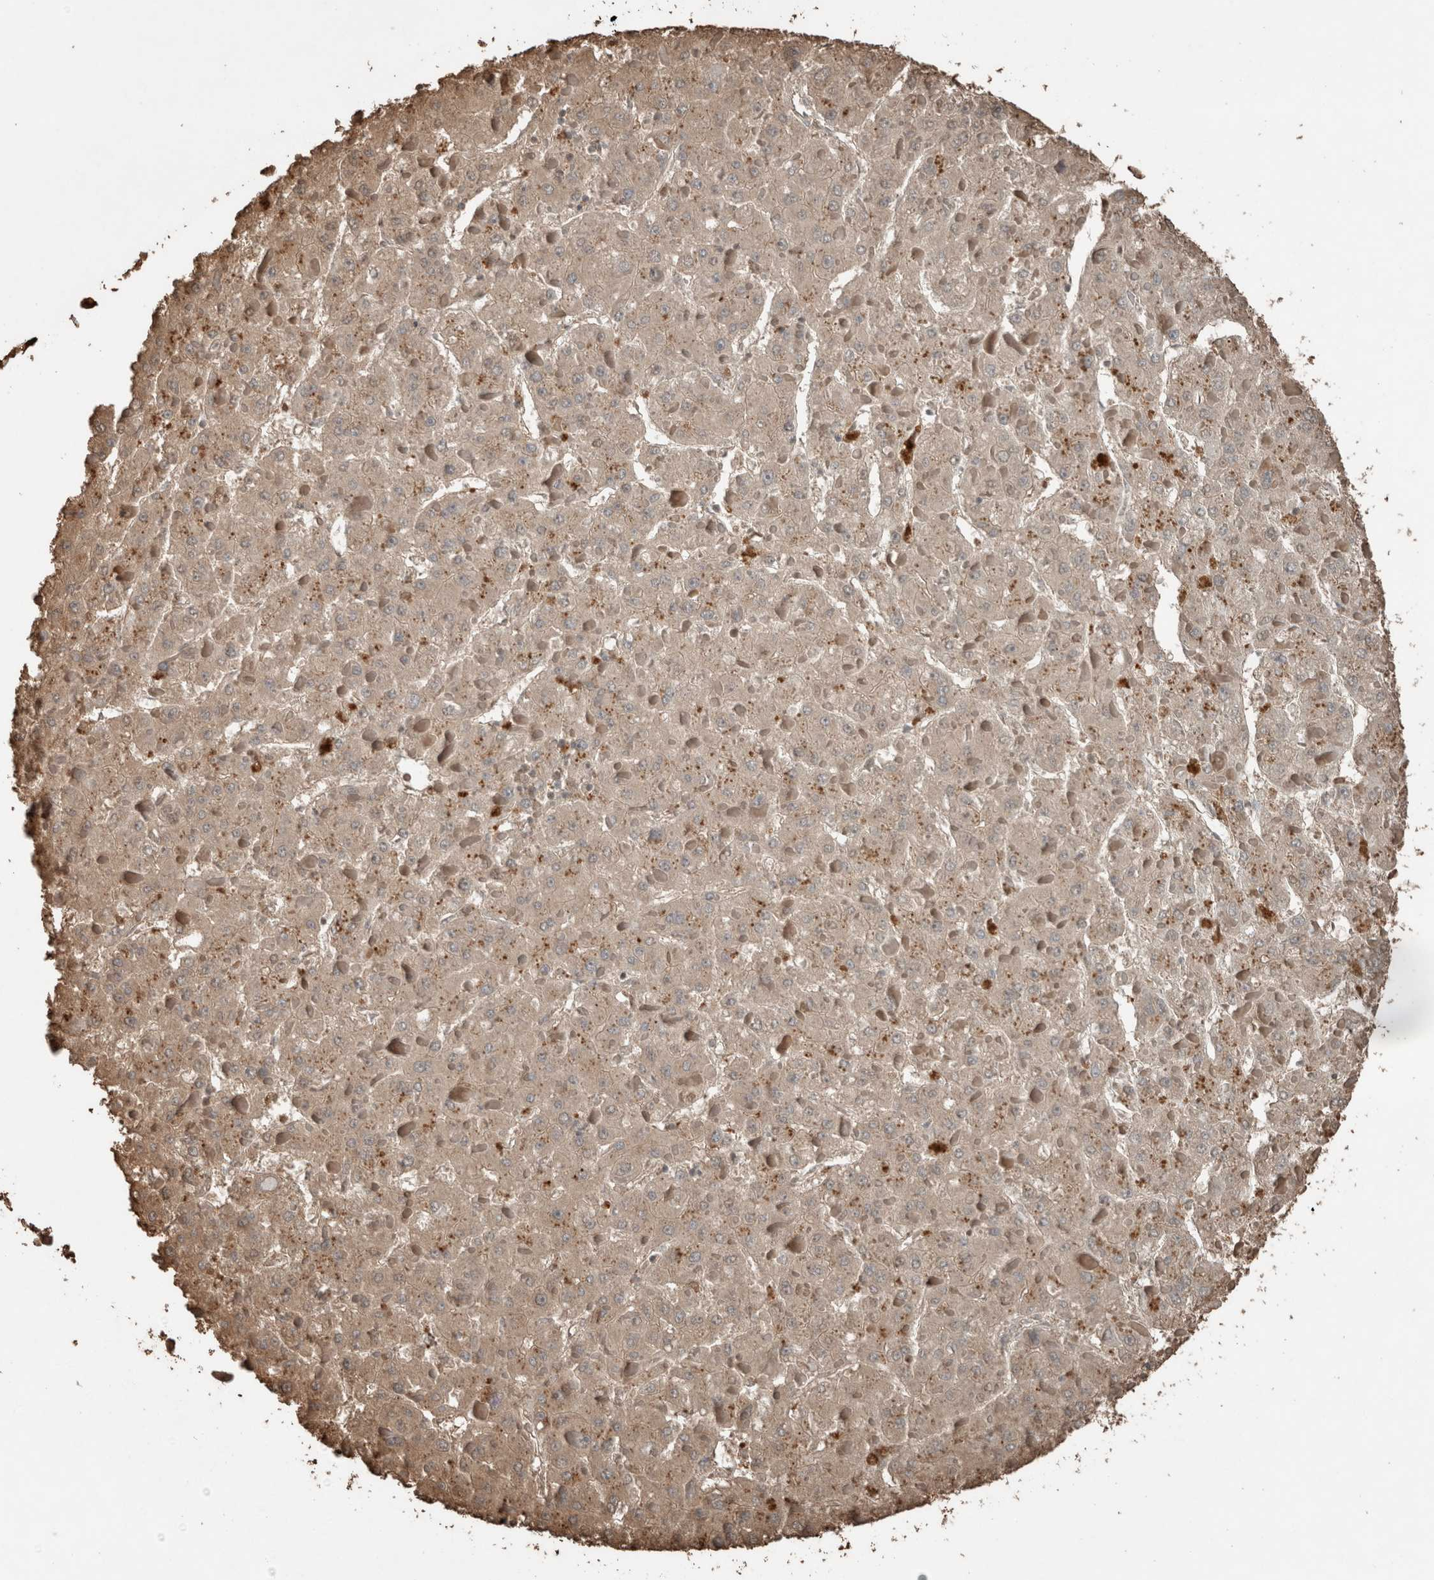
{"staining": {"intensity": "weak", "quantity": ">75%", "location": "cytoplasmic/membranous"}, "tissue": "liver cancer", "cell_type": "Tumor cells", "image_type": "cancer", "snomed": [{"axis": "morphology", "description": "Carcinoma, Hepatocellular, NOS"}, {"axis": "topography", "description": "Liver"}], "caption": "Protein staining displays weak cytoplasmic/membranous staining in approximately >75% of tumor cells in liver cancer.", "gene": "USP34", "patient": {"sex": "female", "age": 73}}